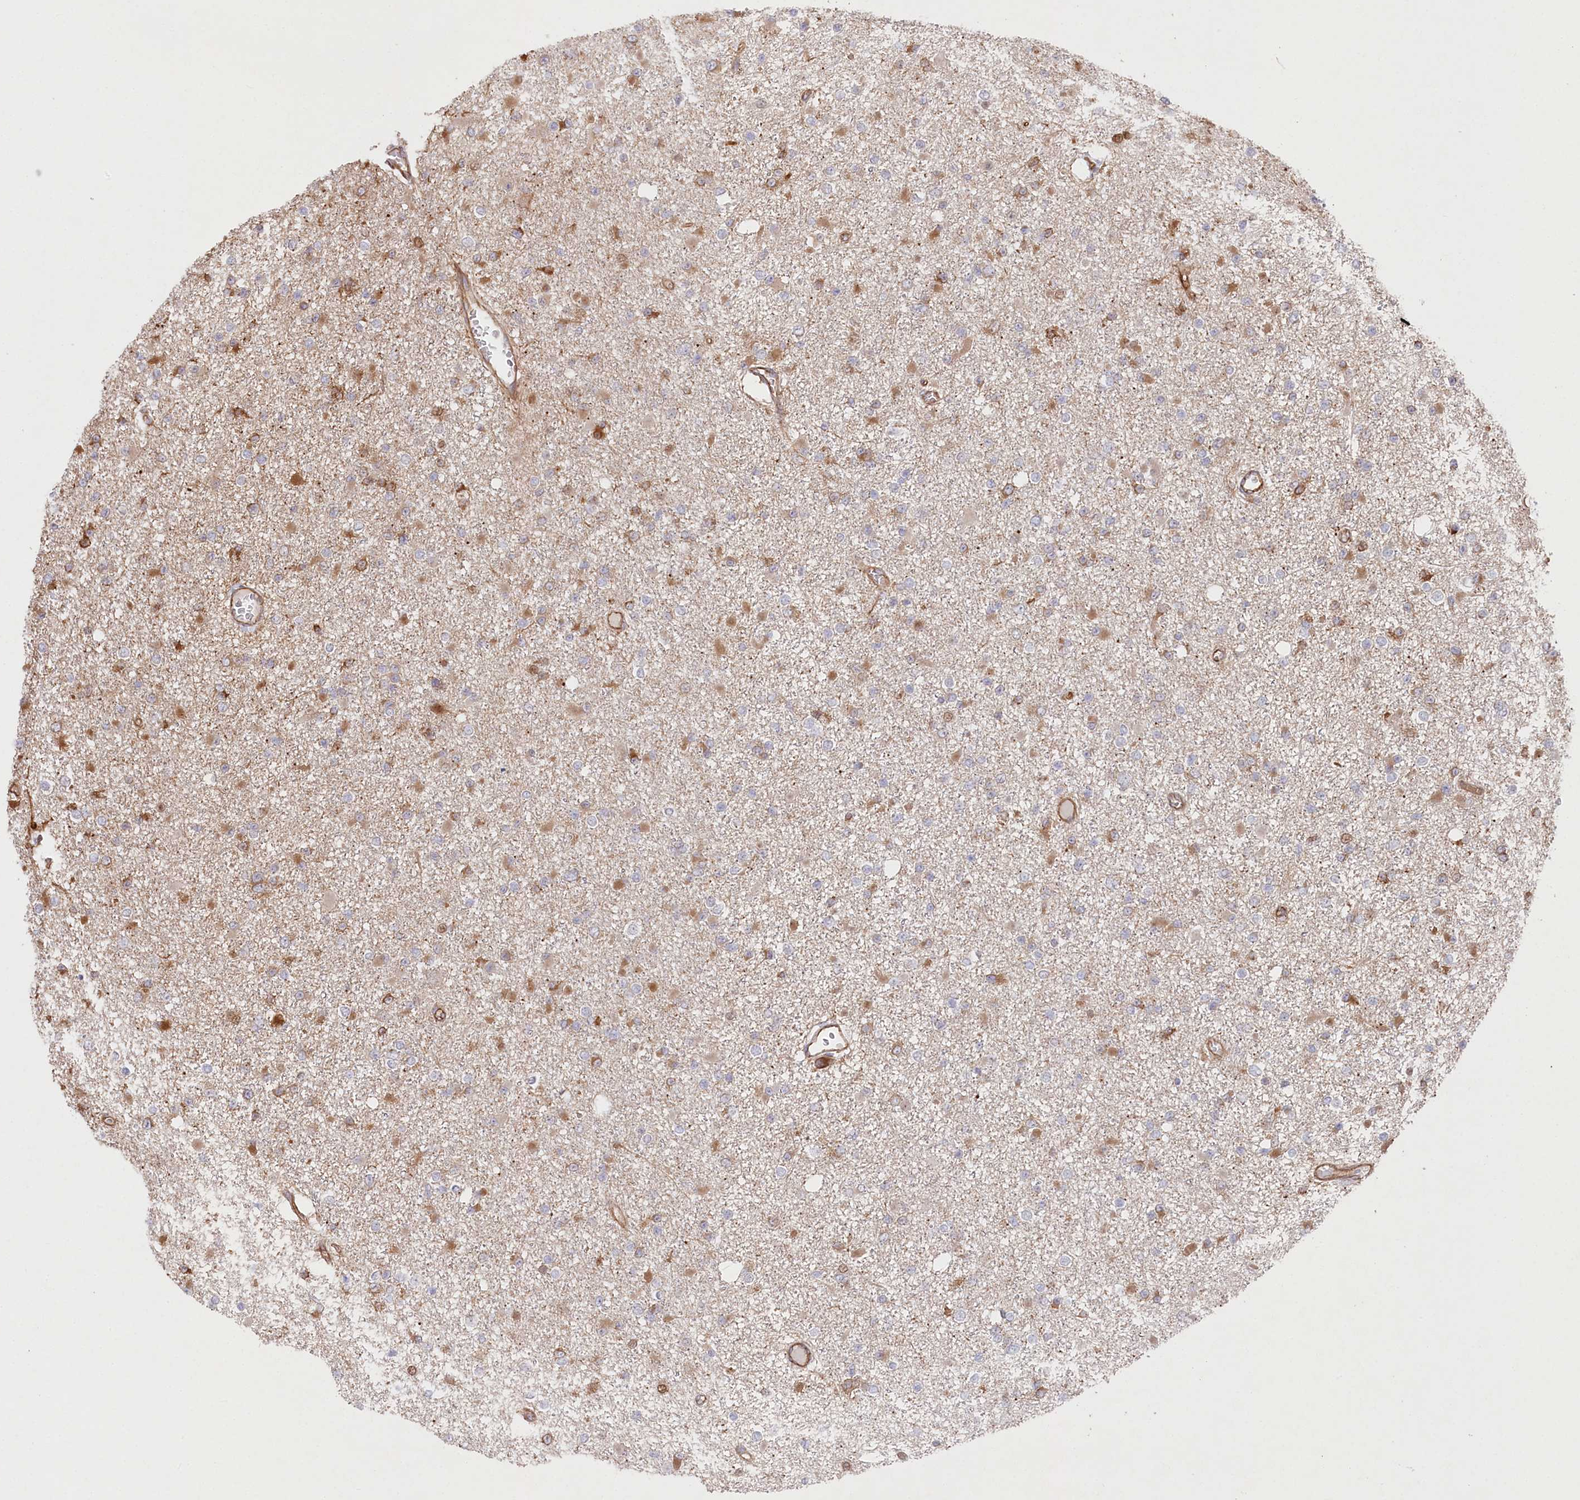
{"staining": {"intensity": "moderate", "quantity": "<25%", "location": "cytoplasmic/membranous"}, "tissue": "glioma", "cell_type": "Tumor cells", "image_type": "cancer", "snomed": [{"axis": "morphology", "description": "Glioma, malignant, Low grade"}, {"axis": "topography", "description": "Brain"}], "caption": "A high-resolution histopathology image shows IHC staining of malignant glioma (low-grade), which exhibits moderate cytoplasmic/membranous staining in about <25% of tumor cells. The staining was performed using DAB (3,3'-diaminobenzidine) to visualize the protein expression in brown, while the nuclei were stained in blue with hematoxylin (Magnification: 20x).", "gene": "MTPAP", "patient": {"sex": "female", "age": 22}}